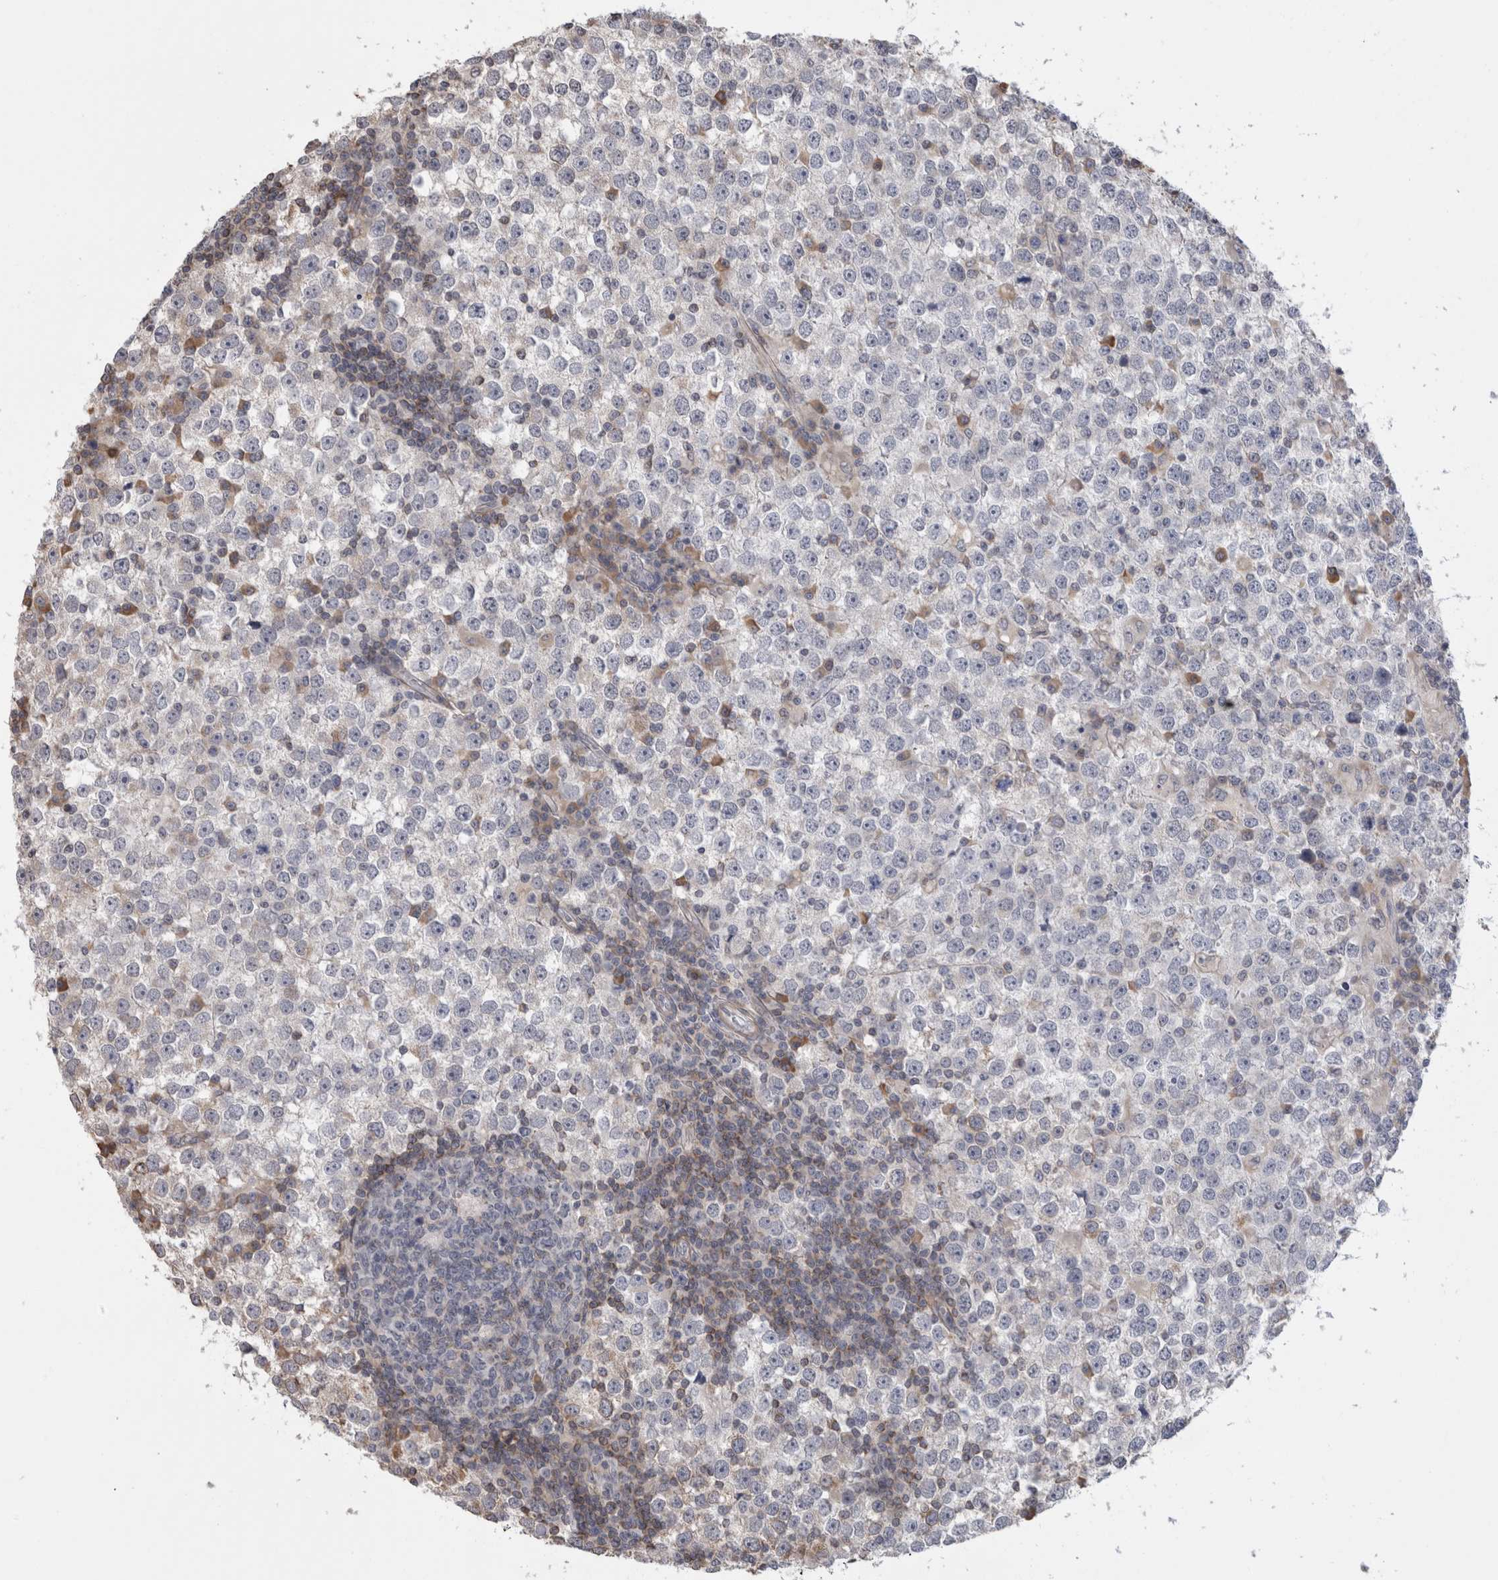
{"staining": {"intensity": "weak", "quantity": "<25%", "location": "cytoplasmic/membranous"}, "tissue": "testis cancer", "cell_type": "Tumor cells", "image_type": "cancer", "snomed": [{"axis": "morphology", "description": "Seminoma, NOS"}, {"axis": "topography", "description": "Testis"}], "caption": "Immunohistochemistry micrograph of human testis seminoma stained for a protein (brown), which displays no positivity in tumor cells.", "gene": "SMAP2", "patient": {"sex": "male", "age": 65}}